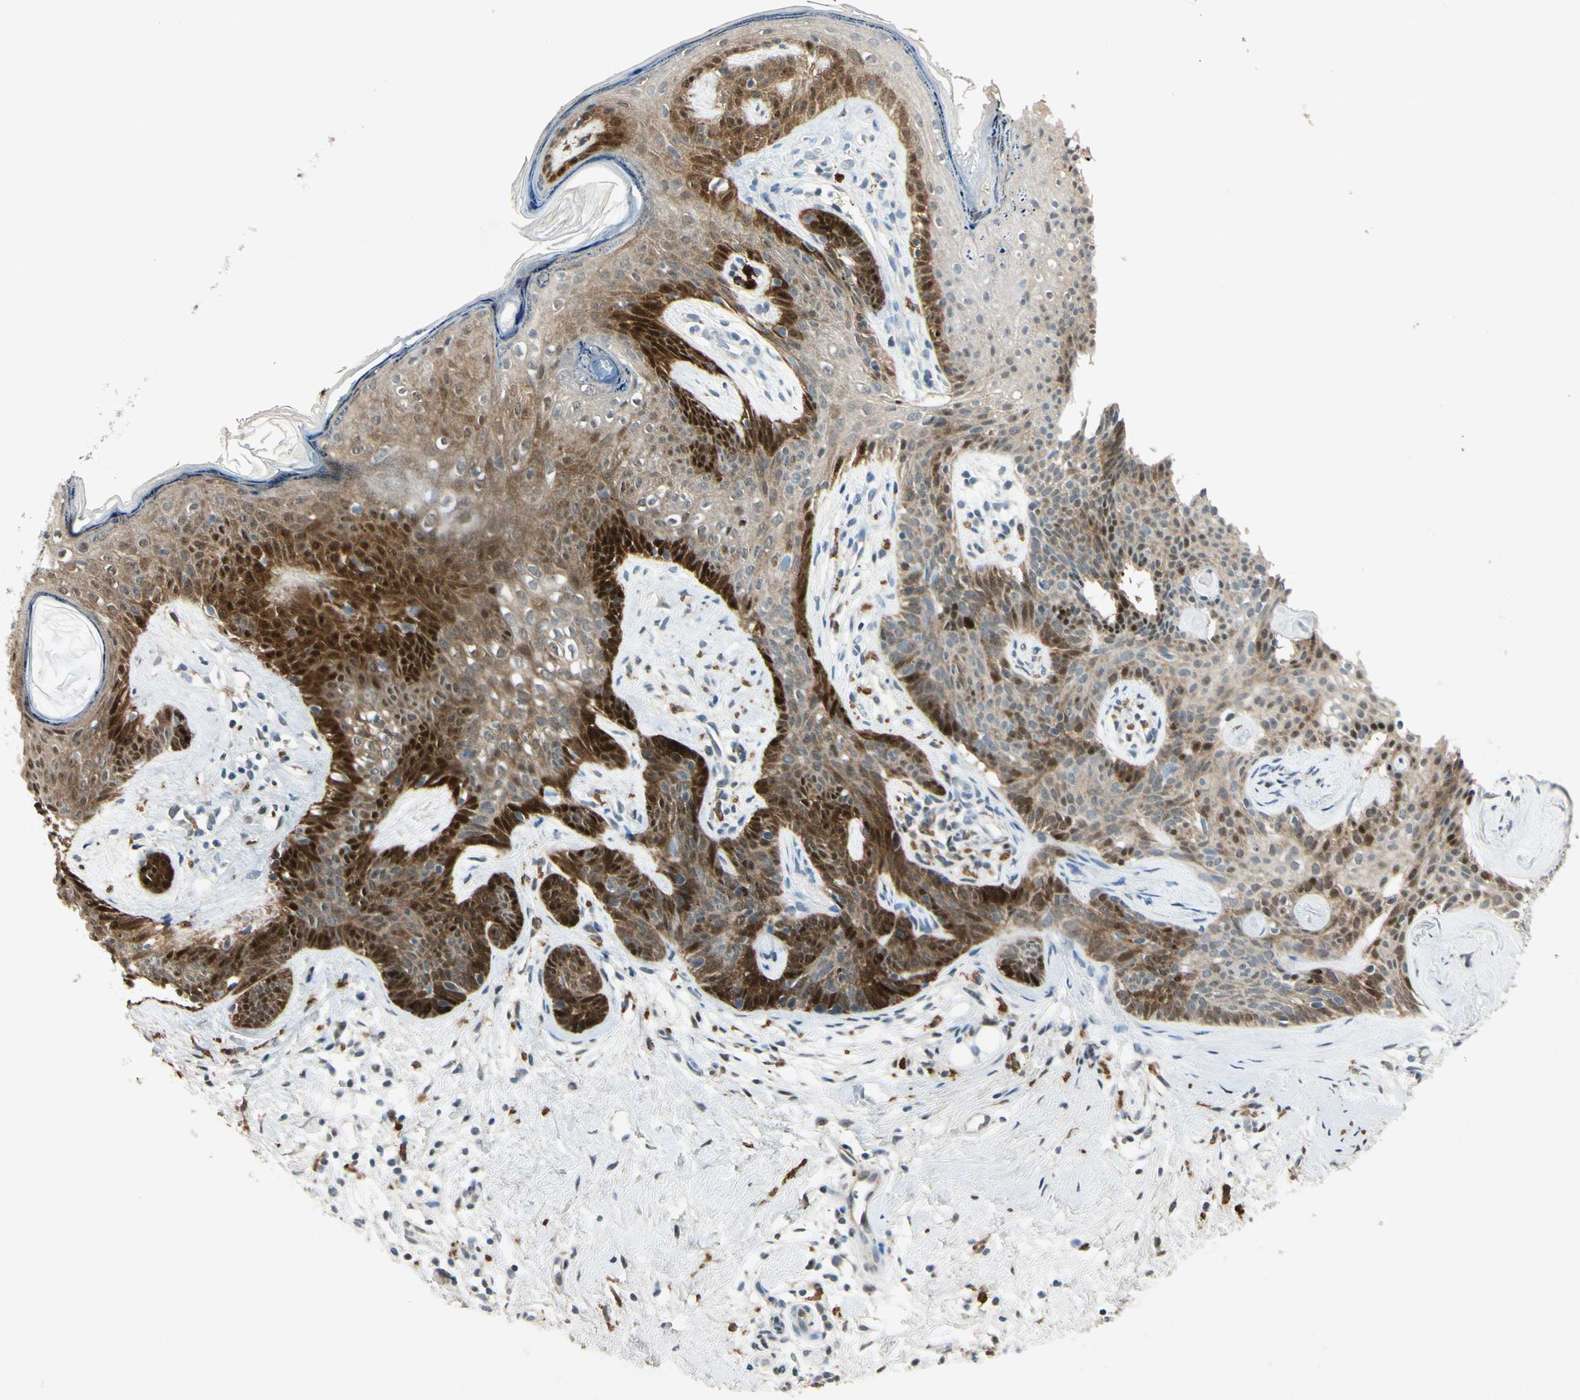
{"staining": {"intensity": "strong", "quantity": "25%-75%", "location": "nuclear"}, "tissue": "skin cancer", "cell_type": "Tumor cells", "image_type": "cancer", "snomed": [{"axis": "morphology", "description": "Developmental malformation"}, {"axis": "morphology", "description": "Basal cell carcinoma"}, {"axis": "topography", "description": "Skin"}], "caption": "Immunohistochemical staining of skin cancer displays strong nuclear protein positivity in approximately 25%-75% of tumor cells.", "gene": "HSPA1B", "patient": {"sex": "female", "age": 62}}